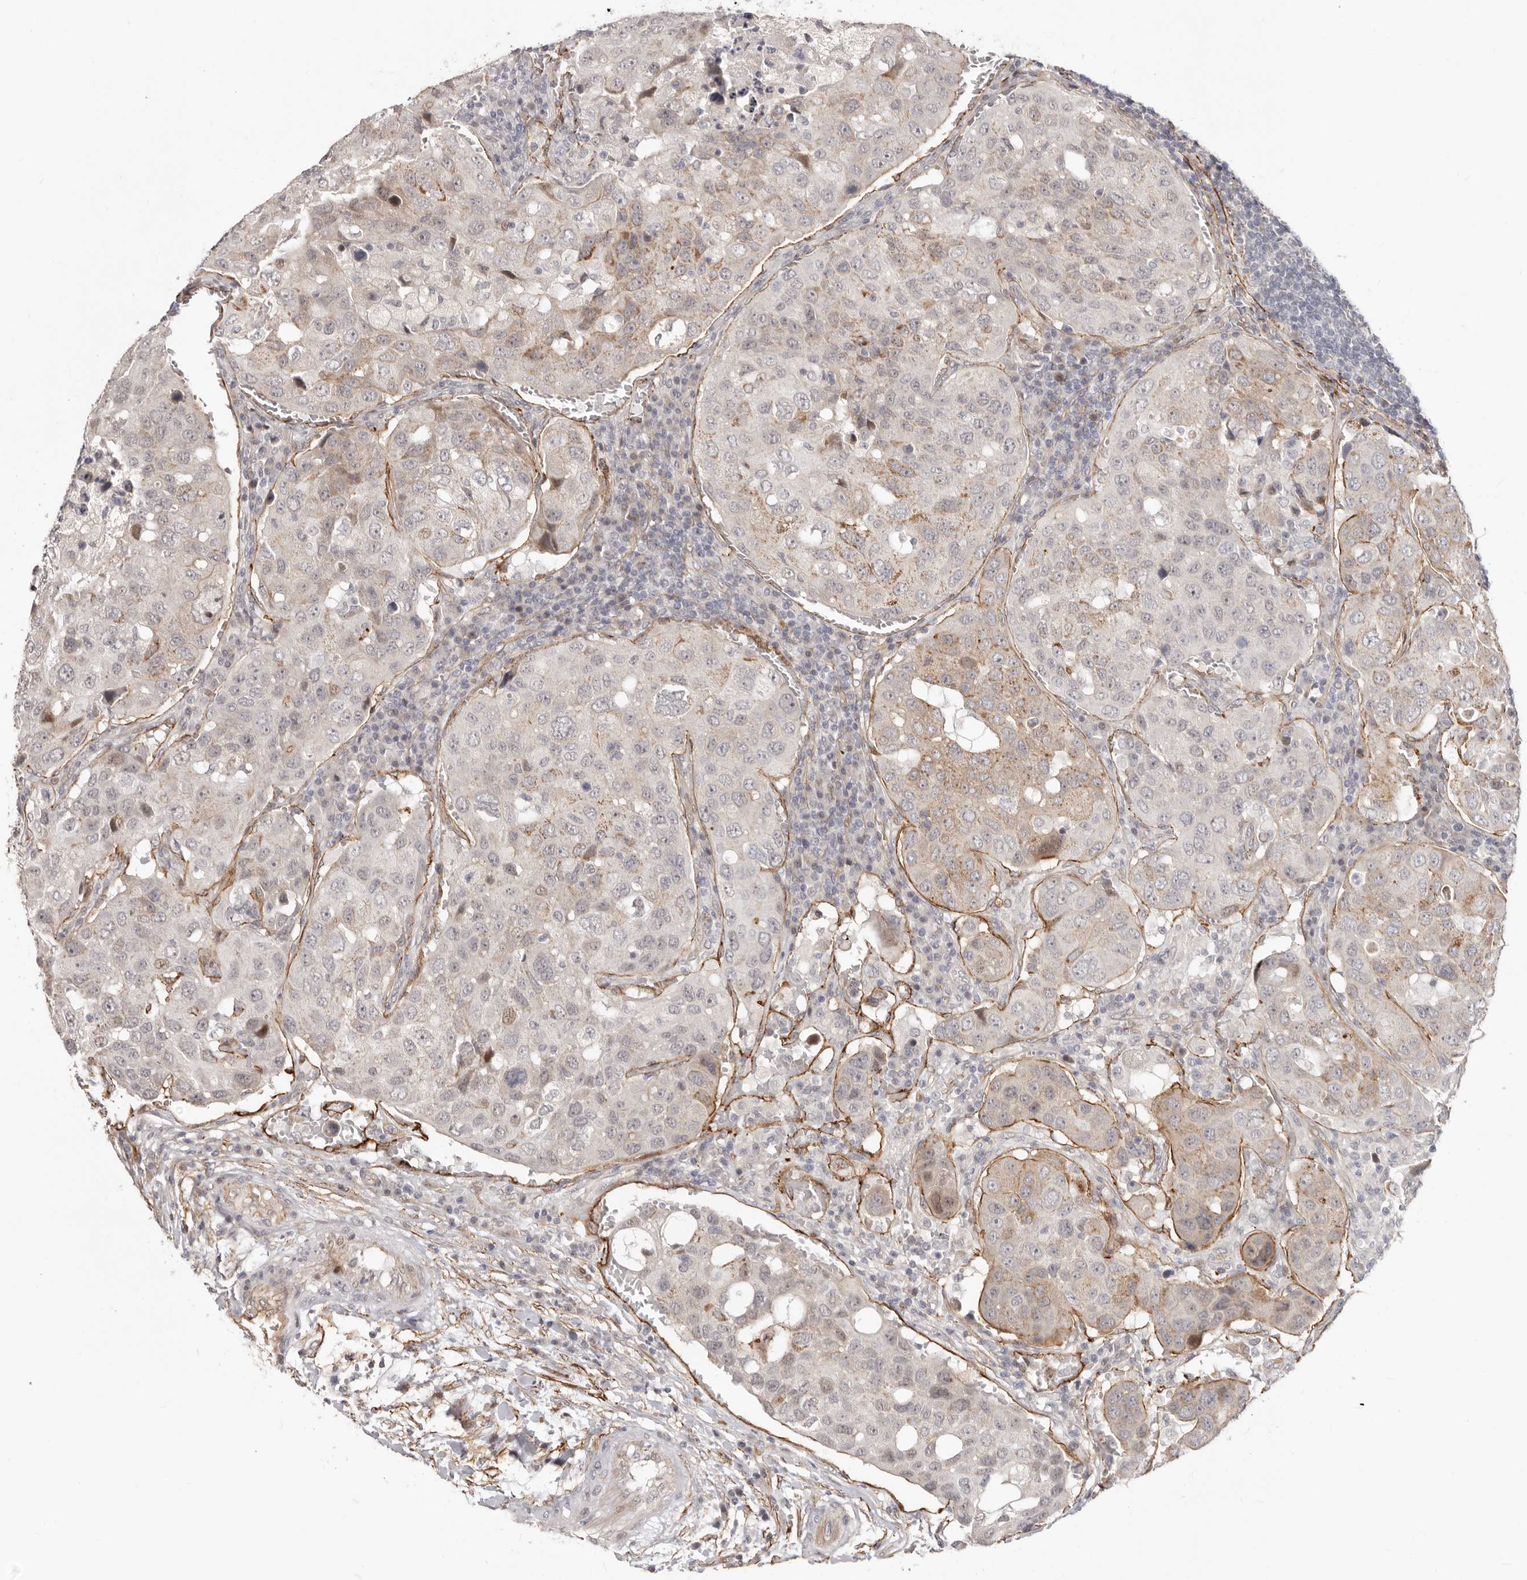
{"staining": {"intensity": "weak", "quantity": "25%-75%", "location": "cytoplasmic/membranous"}, "tissue": "urothelial cancer", "cell_type": "Tumor cells", "image_type": "cancer", "snomed": [{"axis": "morphology", "description": "Urothelial carcinoma, High grade"}, {"axis": "topography", "description": "Lymph node"}, {"axis": "topography", "description": "Urinary bladder"}], "caption": "High-magnification brightfield microscopy of high-grade urothelial carcinoma stained with DAB (brown) and counterstained with hematoxylin (blue). tumor cells exhibit weak cytoplasmic/membranous staining is seen in about25%-75% of cells.", "gene": "SZT2", "patient": {"sex": "male", "age": 51}}